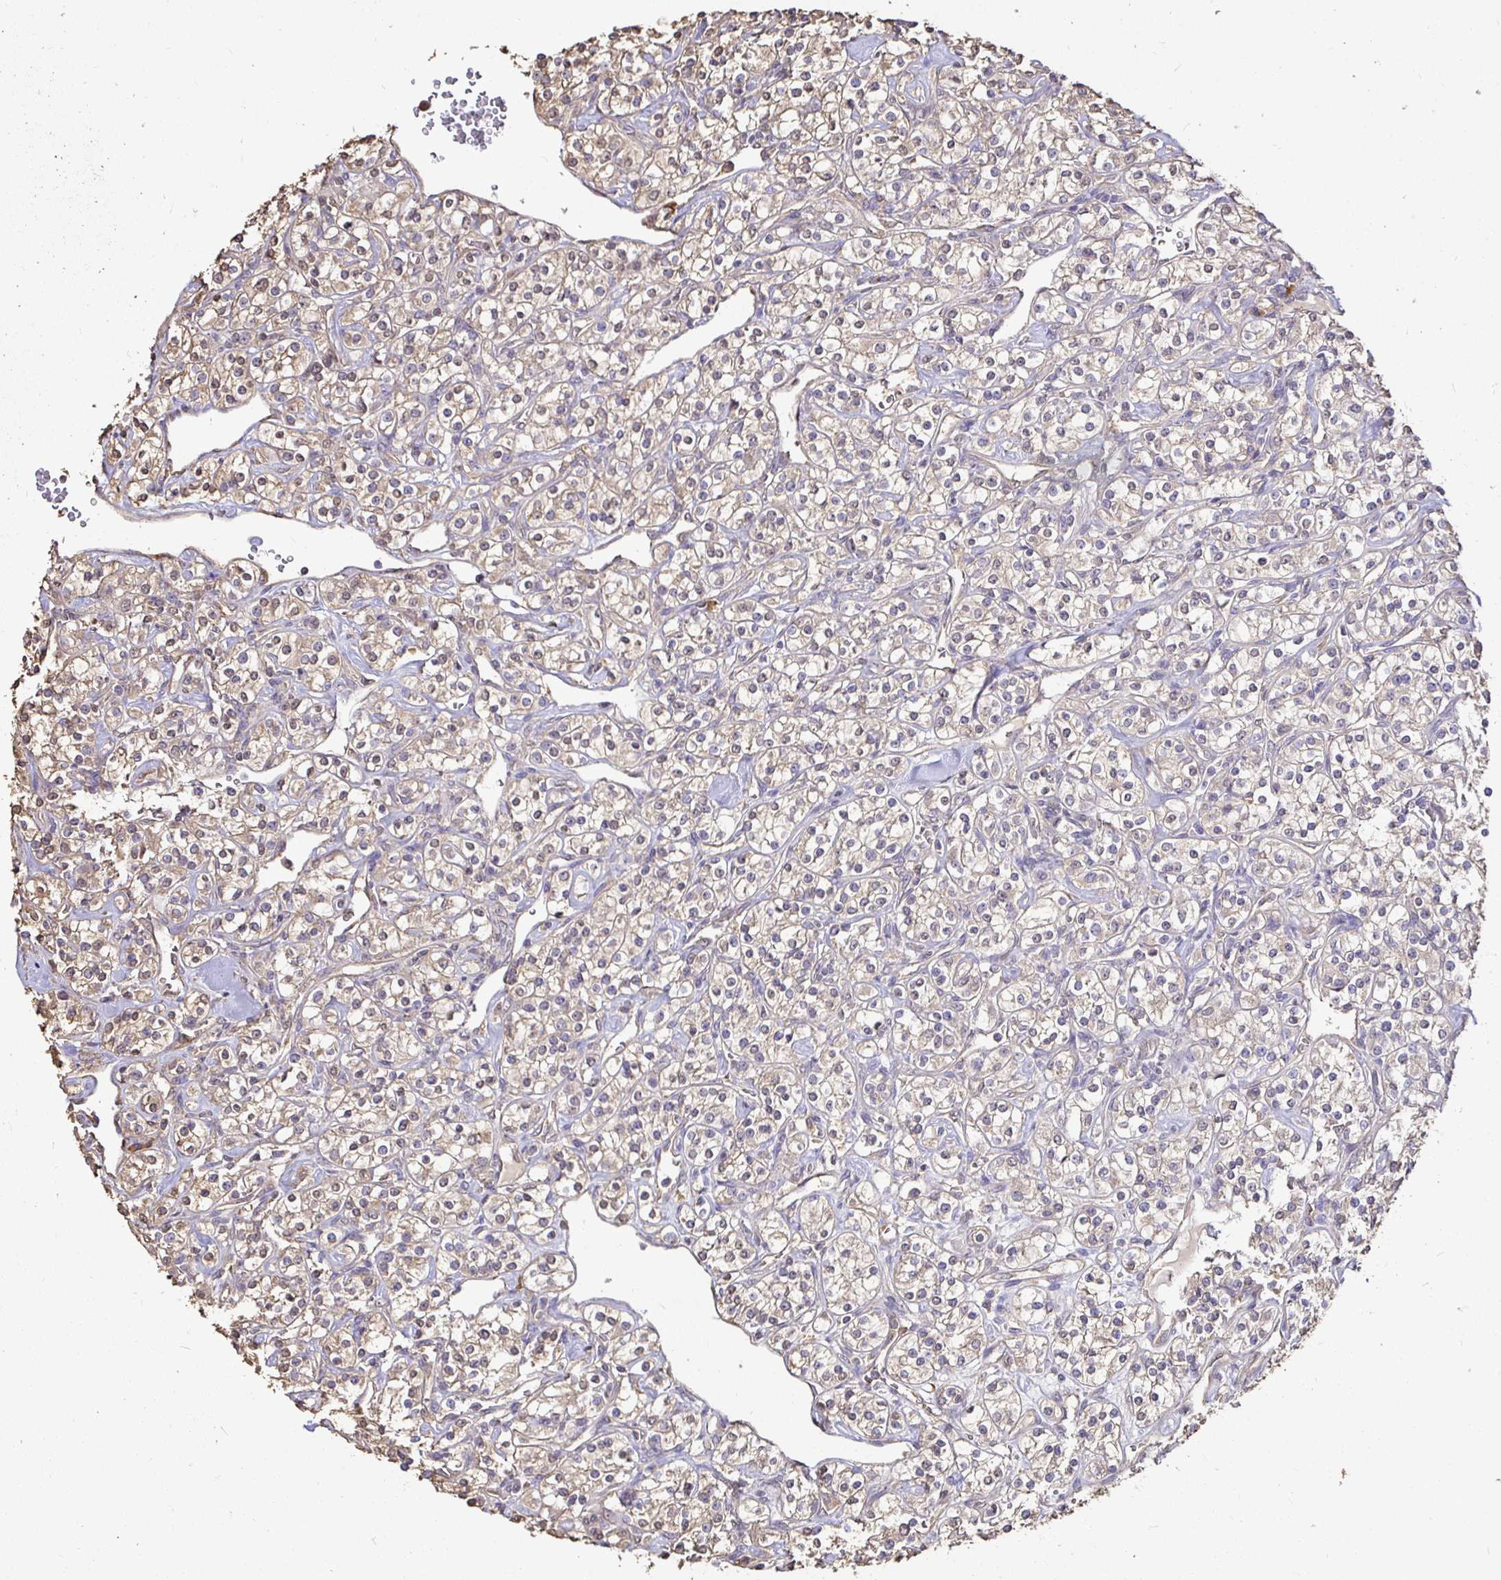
{"staining": {"intensity": "weak", "quantity": "25%-75%", "location": "cytoplasmic/membranous"}, "tissue": "renal cancer", "cell_type": "Tumor cells", "image_type": "cancer", "snomed": [{"axis": "morphology", "description": "Adenocarcinoma, NOS"}, {"axis": "topography", "description": "Kidney"}], "caption": "This is an image of IHC staining of renal adenocarcinoma, which shows weak positivity in the cytoplasmic/membranous of tumor cells.", "gene": "MAPK8IP3", "patient": {"sex": "male", "age": 77}}